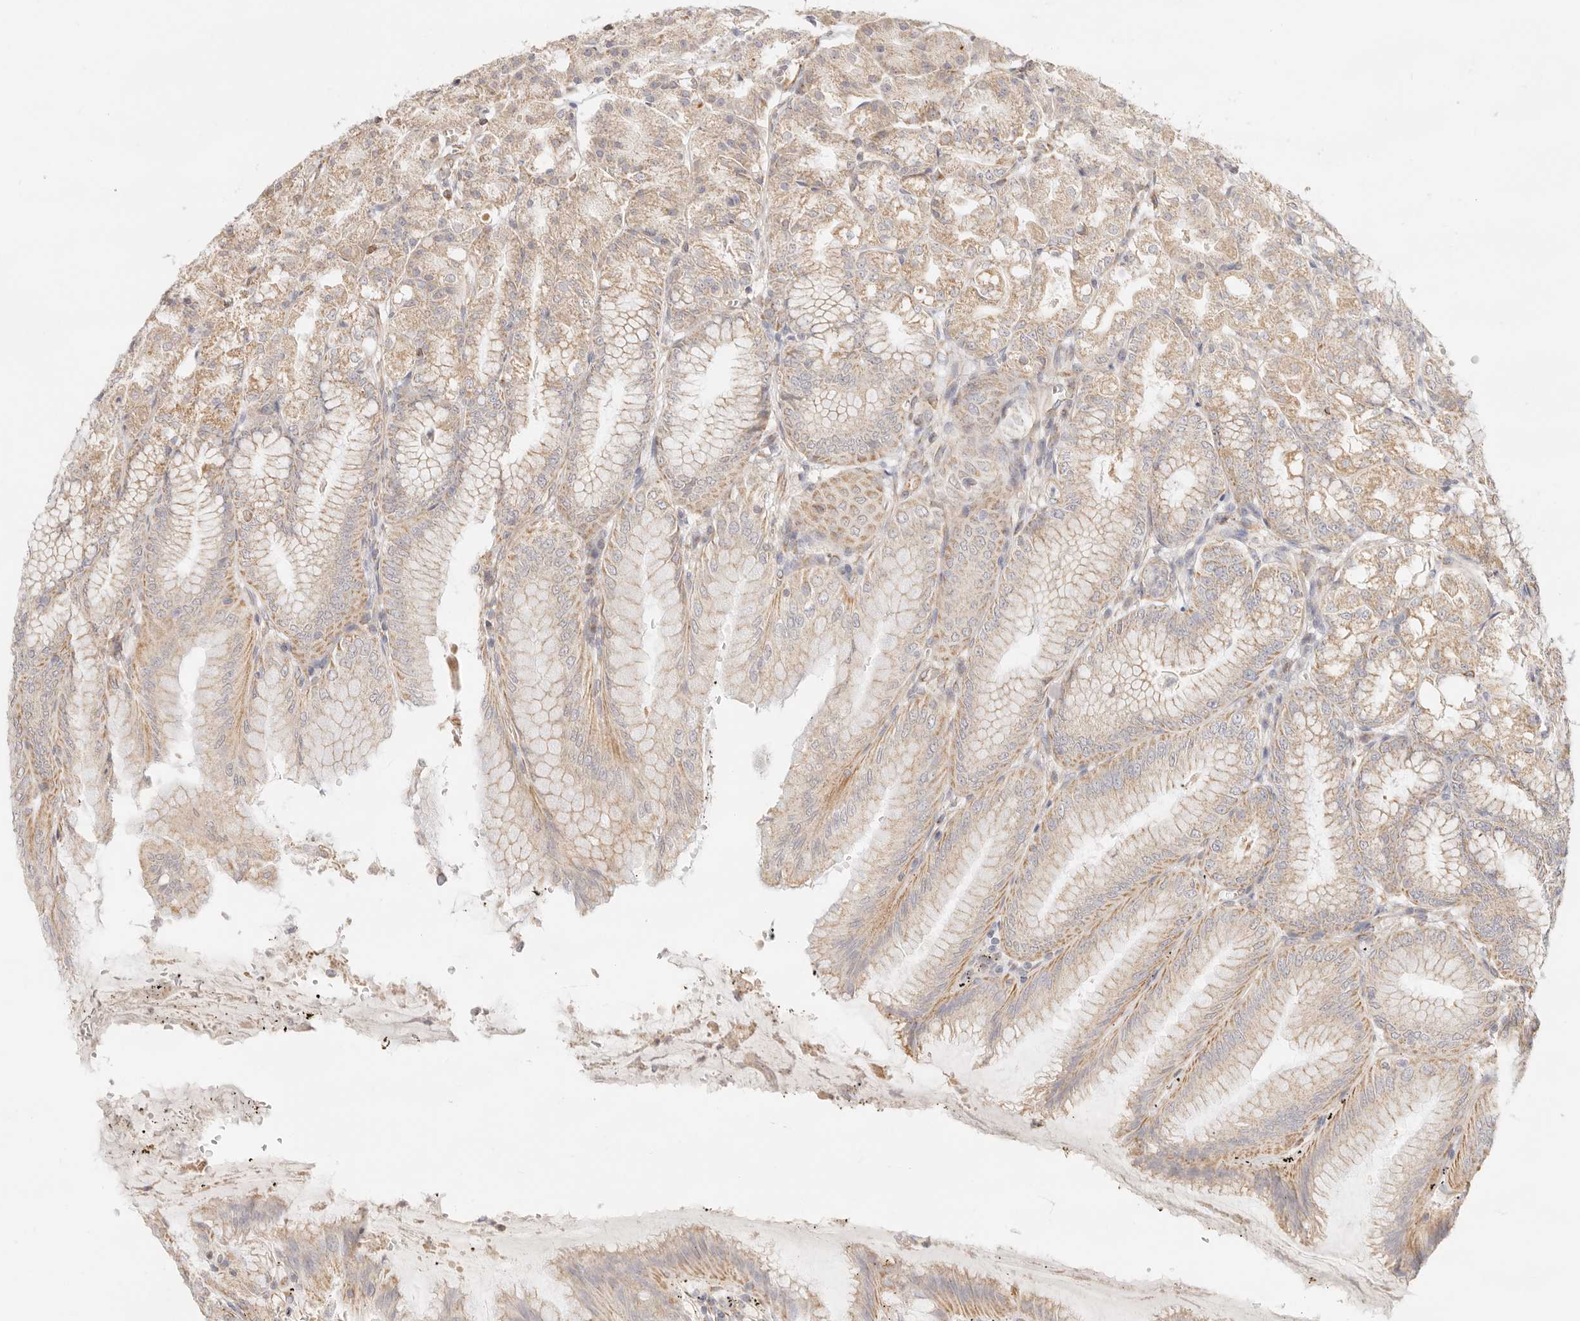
{"staining": {"intensity": "moderate", "quantity": "25%-75%", "location": "cytoplasmic/membranous"}, "tissue": "stomach", "cell_type": "Glandular cells", "image_type": "normal", "snomed": [{"axis": "morphology", "description": "Normal tissue, NOS"}, {"axis": "topography", "description": "Stomach, lower"}], "caption": "Immunohistochemical staining of normal human stomach shows moderate cytoplasmic/membranous protein positivity in approximately 25%-75% of glandular cells.", "gene": "ZC3H11A", "patient": {"sex": "male", "age": 71}}